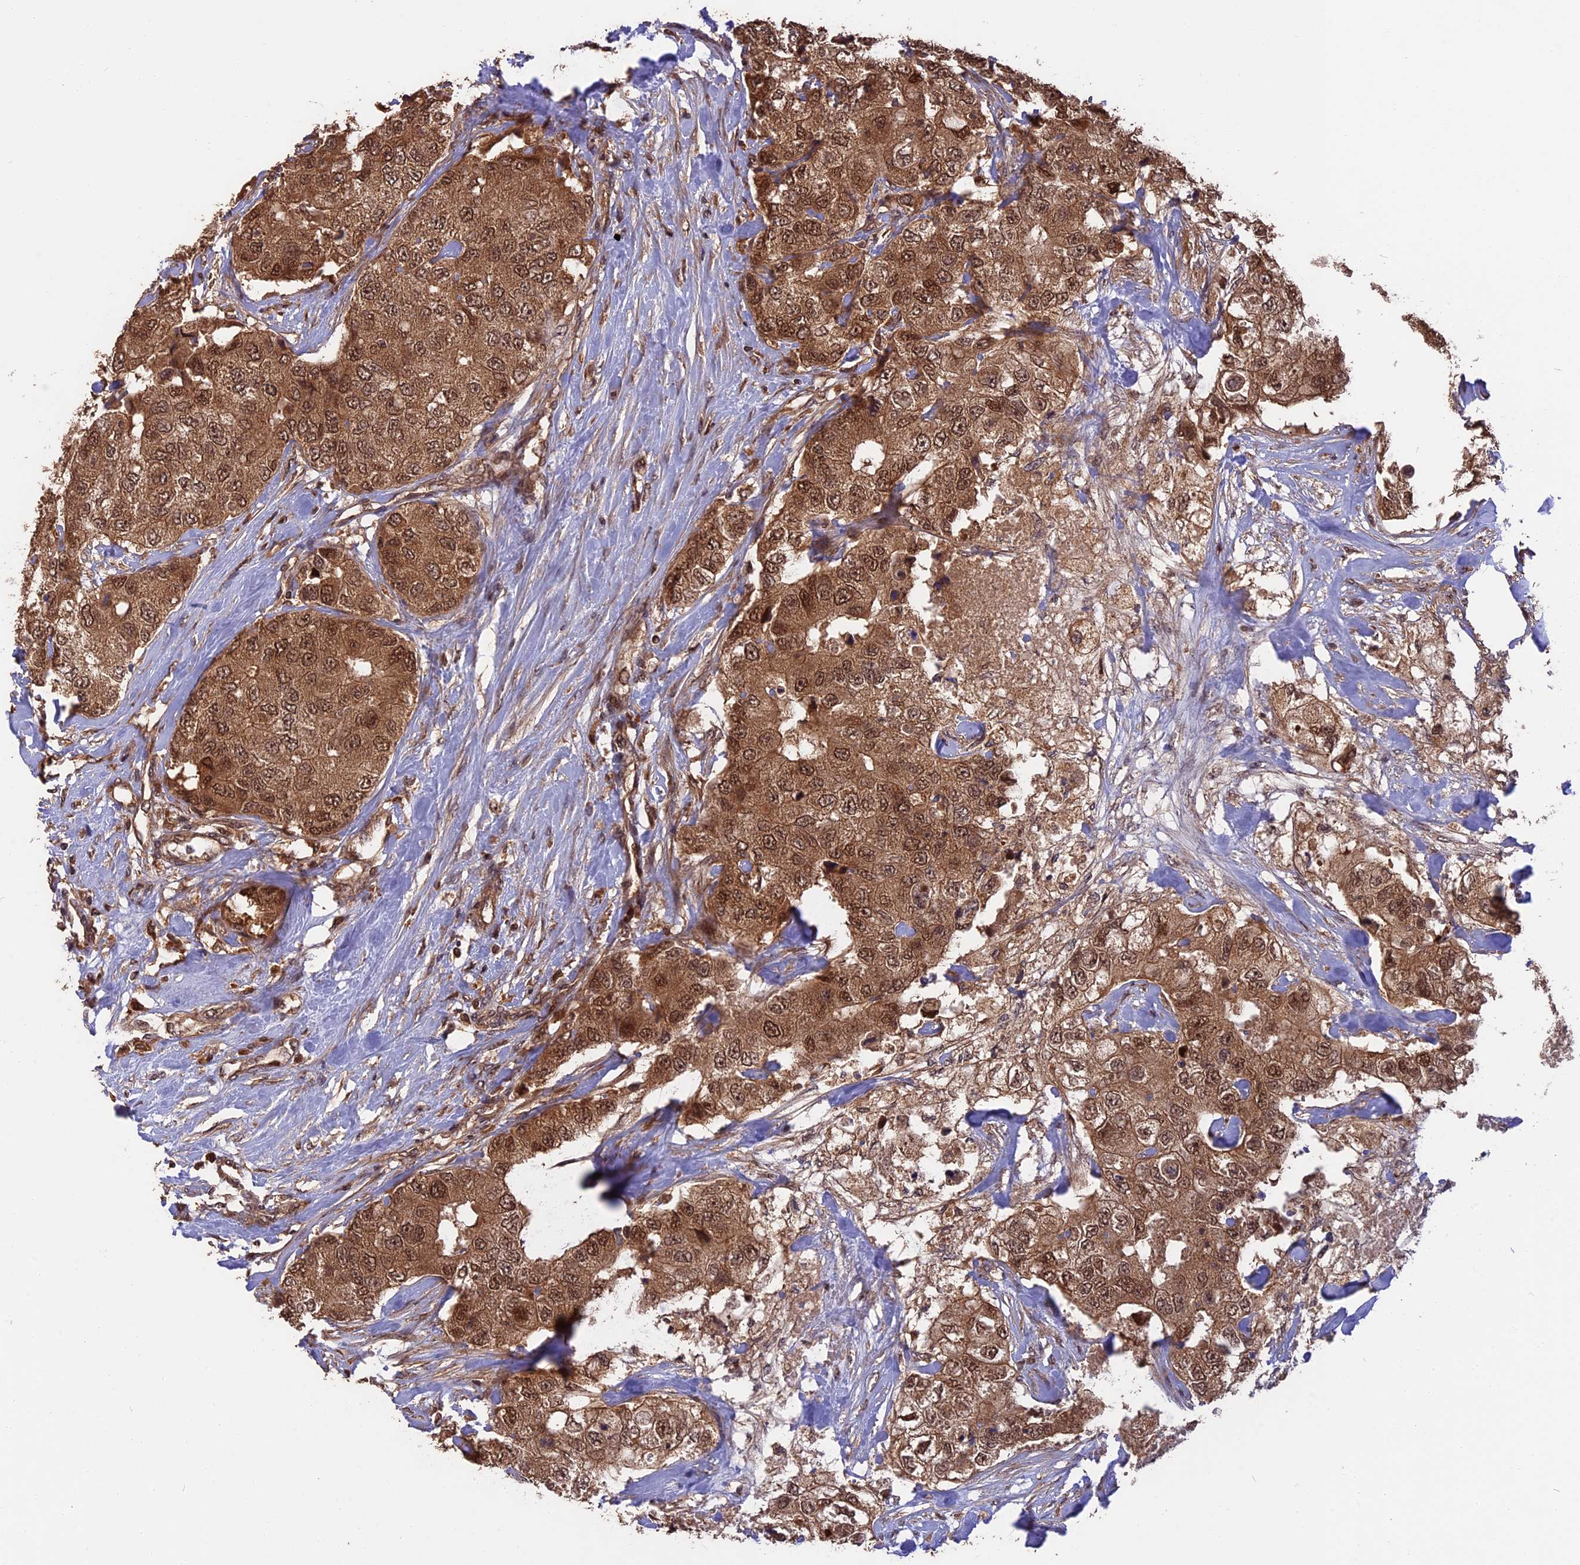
{"staining": {"intensity": "strong", "quantity": ">75%", "location": "cytoplasmic/membranous,nuclear"}, "tissue": "breast cancer", "cell_type": "Tumor cells", "image_type": "cancer", "snomed": [{"axis": "morphology", "description": "Duct carcinoma"}, {"axis": "topography", "description": "Breast"}], "caption": "High-power microscopy captured an immunohistochemistry photomicrograph of breast cancer (infiltrating ductal carcinoma), revealing strong cytoplasmic/membranous and nuclear expression in approximately >75% of tumor cells. (DAB (3,3'-diaminobenzidine) IHC with brightfield microscopy, high magnification).", "gene": "ESCO1", "patient": {"sex": "female", "age": 62}}